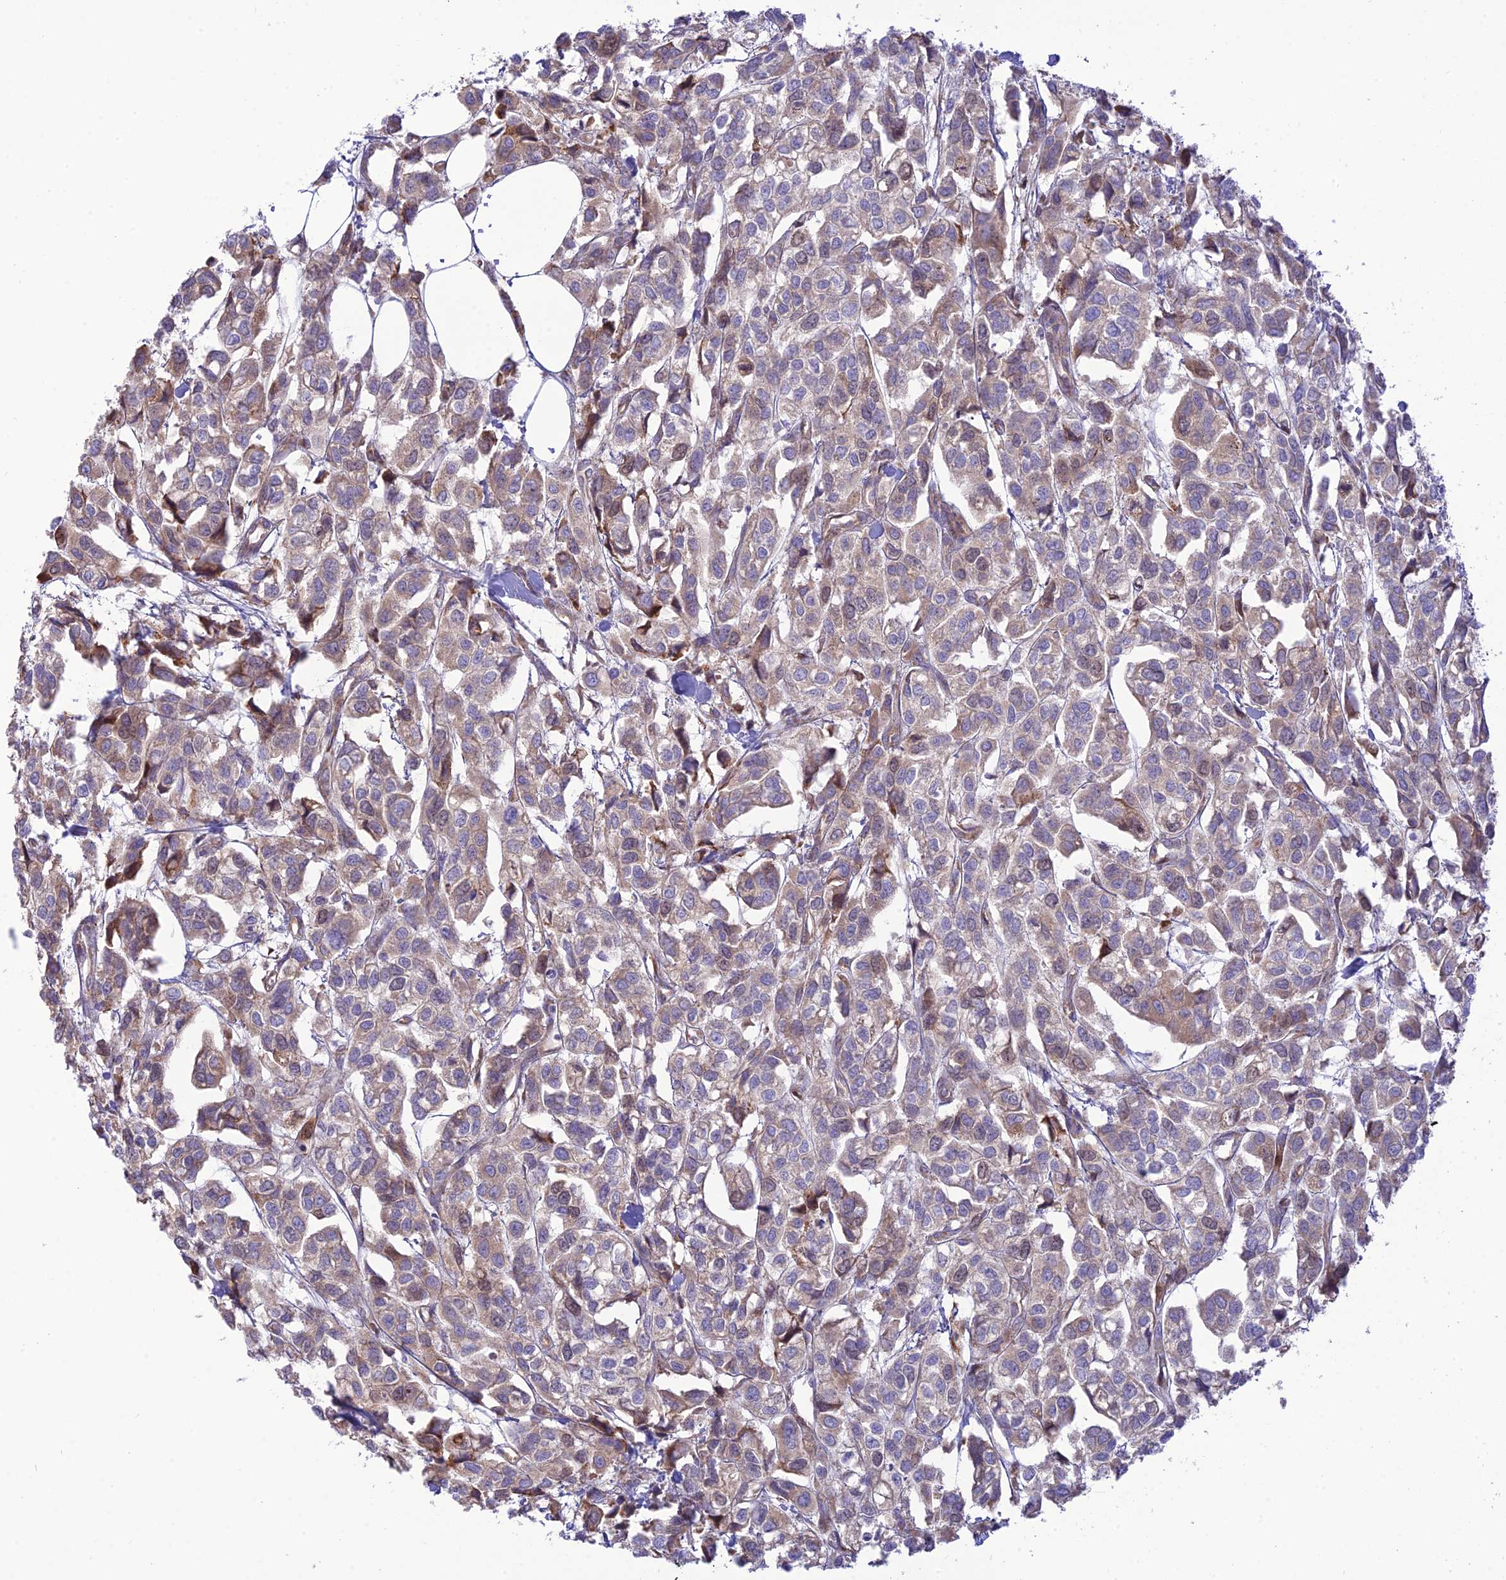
{"staining": {"intensity": "weak", "quantity": "25%-75%", "location": "cytoplasmic/membranous"}, "tissue": "urothelial cancer", "cell_type": "Tumor cells", "image_type": "cancer", "snomed": [{"axis": "morphology", "description": "Urothelial carcinoma, High grade"}, {"axis": "topography", "description": "Urinary bladder"}], "caption": "Brown immunohistochemical staining in human high-grade urothelial carcinoma exhibits weak cytoplasmic/membranous expression in approximately 25%-75% of tumor cells.", "gene": "PIMREG", "patient": {"sex": "male", "age": 67}}